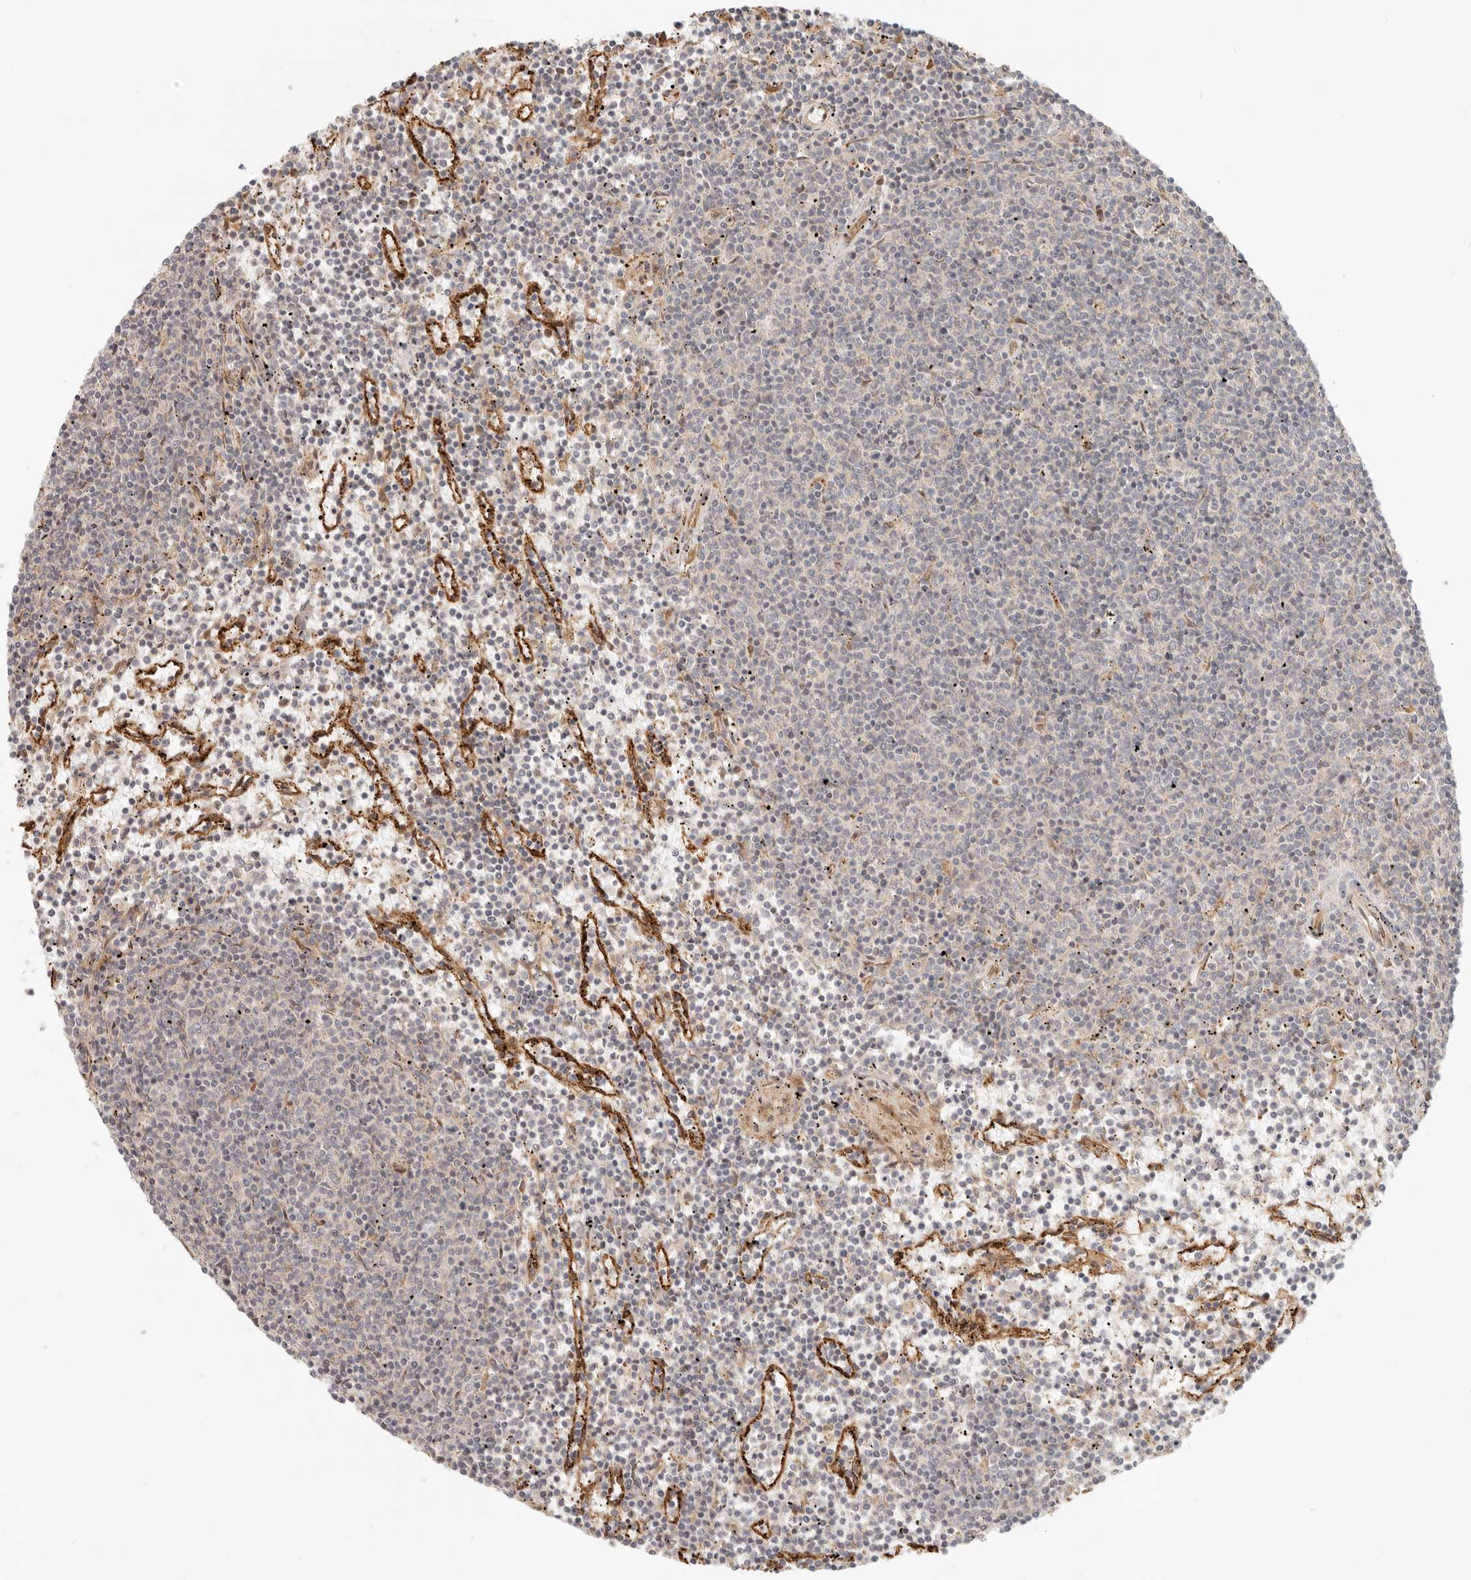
{"staining": {"intensity": "negative", "quantity": "none", "location": "none"}, "tissue": "lymphoma", "cell_type": "Tumor cells", "image_type": "cancer", "snomed": [{"axis": "morphology", "description": "Malignant lymphoma, non-Hodgkin's type, Low grade"}, {"axis": "topography", "description": "Spleen"}], "caption": "A photomicrograph of human malignant lymphoma, non-Hodgkin's type (low-grade) is negative for staining in tumor cells.", "gene": "TUFT1", "patient": {"sex": "female", "age": 50}}